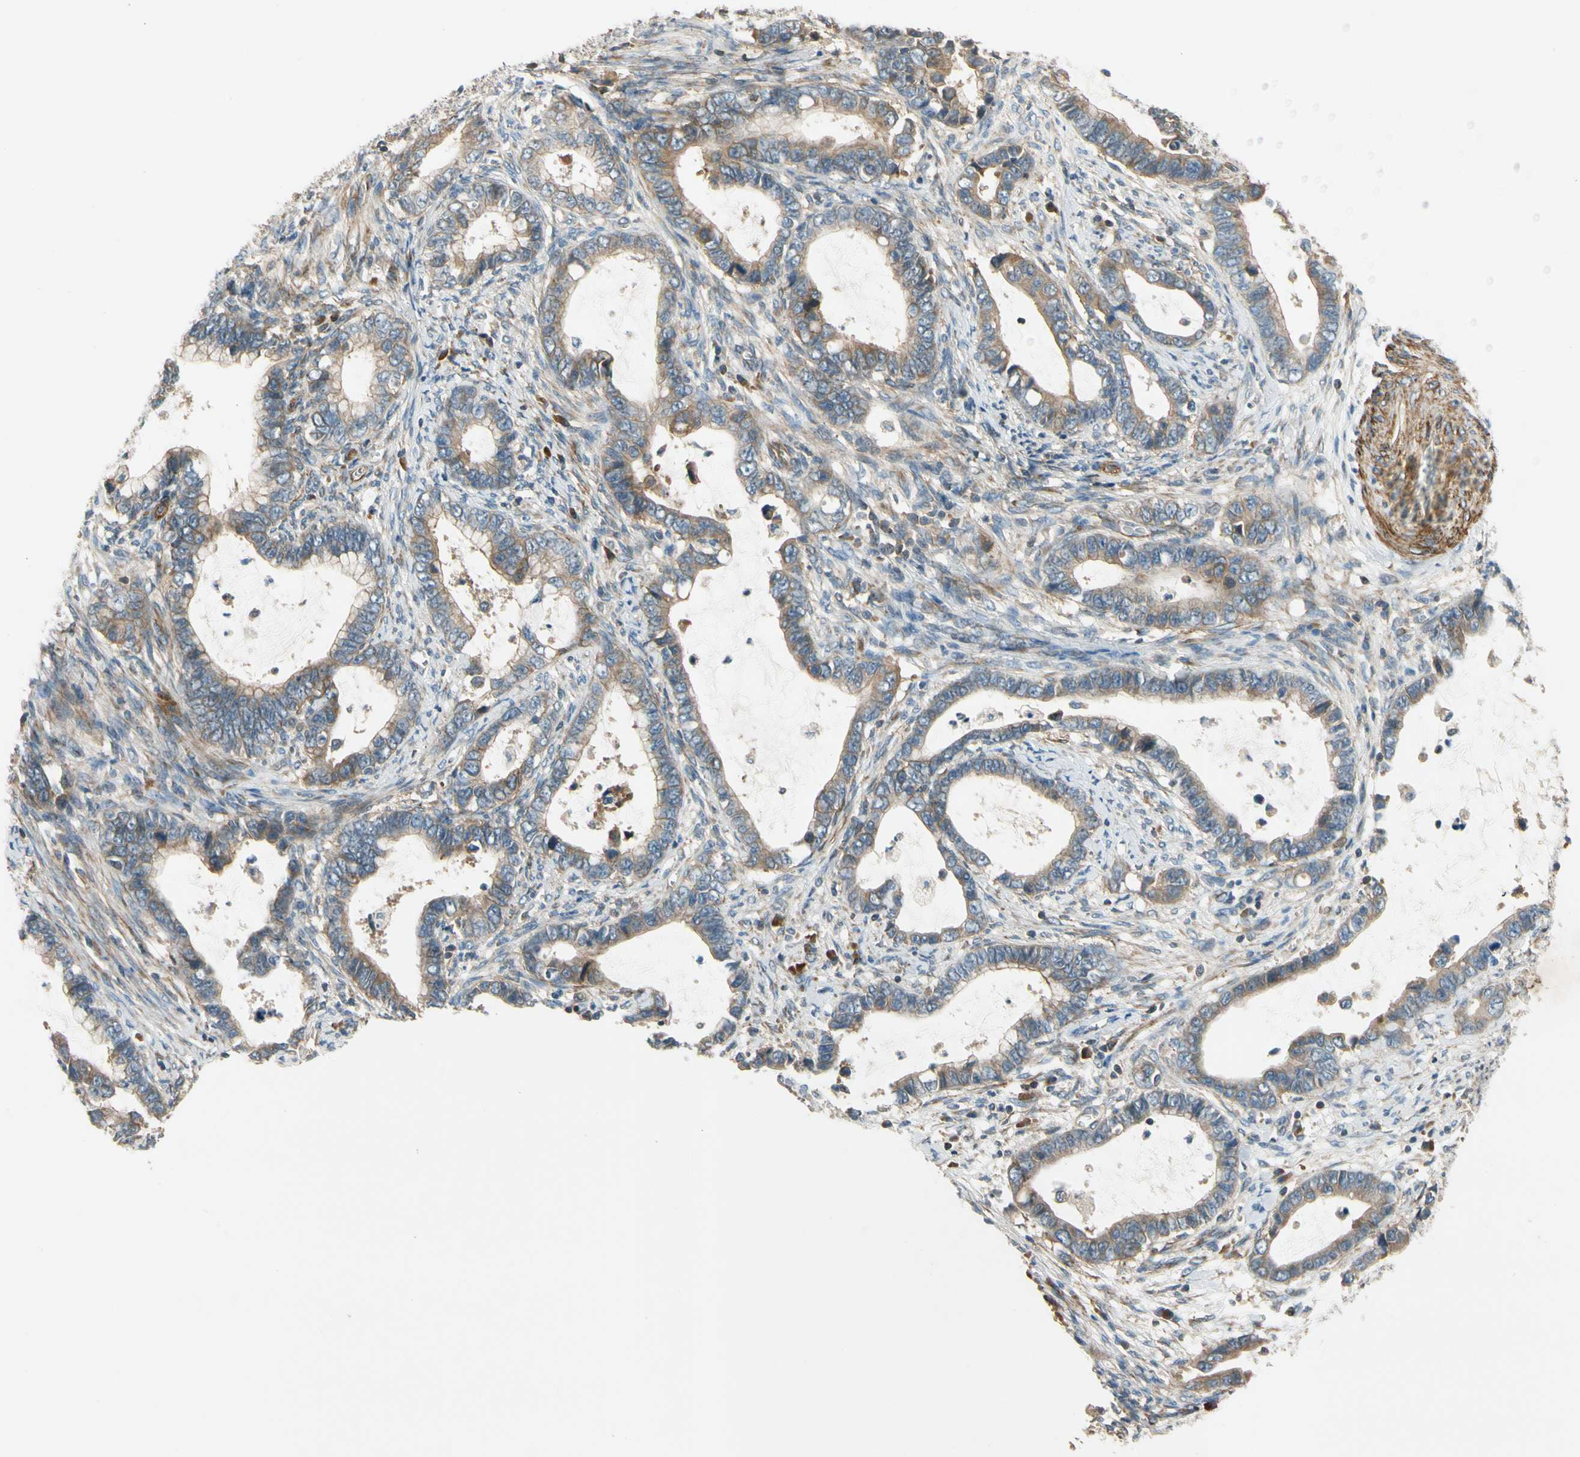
{"staining": {"intensity": "moderate", "quantity": ">75%", "location": "cytoplasmic/membranous"}, "tissue": "cervical cancer", "cell_type": "Tumor cells", "image_type": "cancer", "snomed": [{"axis": "morphology", "description": "Adenocarcinoma, NOS"}, {"axis": "topography", "description": "Cervix"}], "caption": "A medium amount of moderate cytoplasmic/membranous expression is present in about >75% of tumor cells in cervical cancer (adenocarcinoma) tissue. Using DAB (brown) and hematoxylin (blue) stains, captured at high magnification using brightfield microscopy.", "gene": "MST1R", "patient": {"sex": "female", "age": 44}}